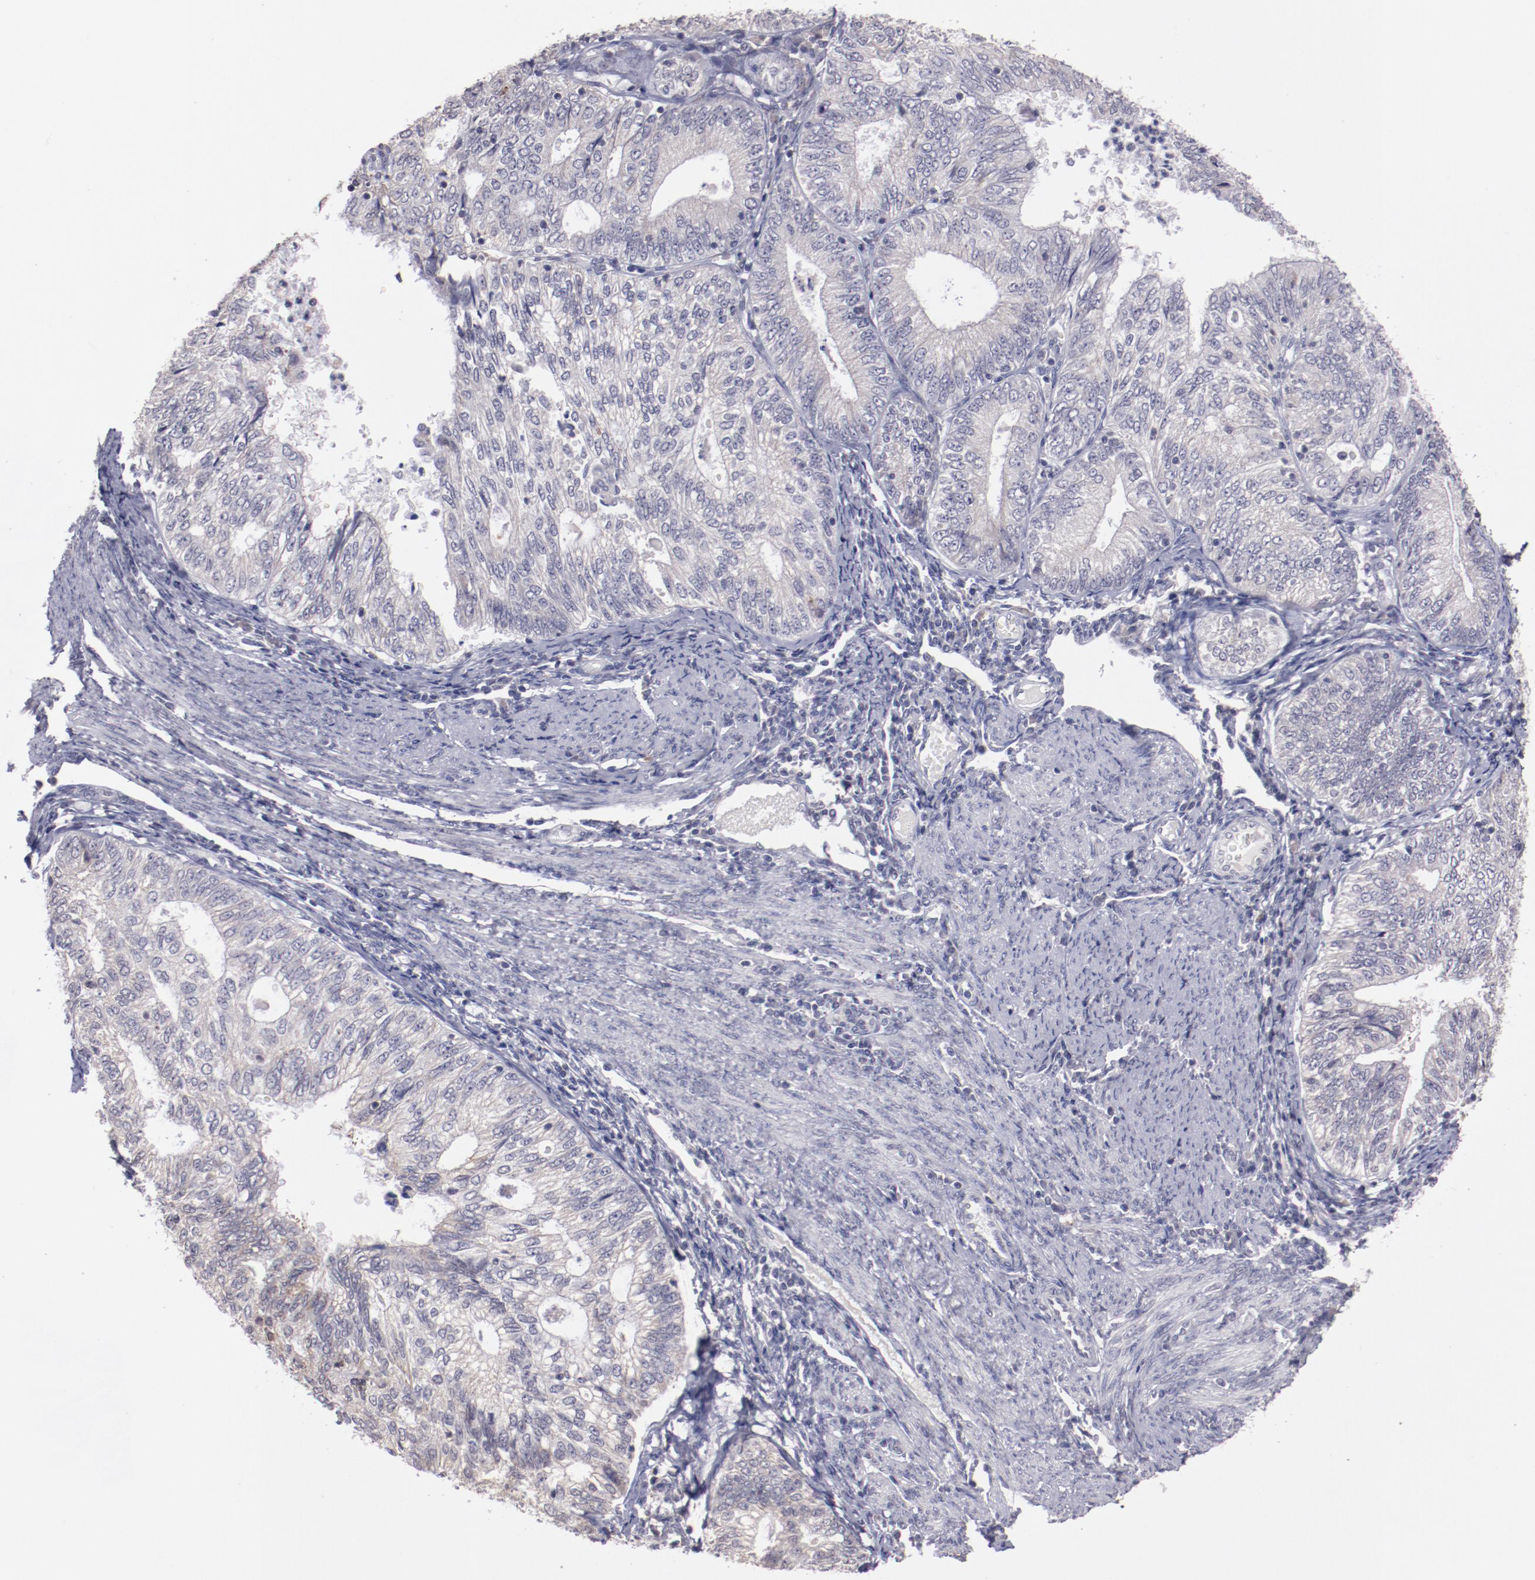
{"staining": {"intensity": "weak", "quantity": "<25%", "location": "cytoplasmic/membranous"}, "tissue": "endometrial cancer", "cell_type": "Tumor cells", "image_type": "cancer", "snomed": [{"axis": "morphology", "description": "Adenocarcinoma, NOS"}, {"axis": "topography", "description": "Endometrium"}], "caption": "Immunohistochemistry (IHC) micrograph of neoplastic tissue: human endometrial adenocarcinoma stained with DAB (3,3'-diaminobenzidine) shows no significant protein positivity in tumor cells.", "gene": "NRXN3", "patient": {"sex": "female", "age": 69}}